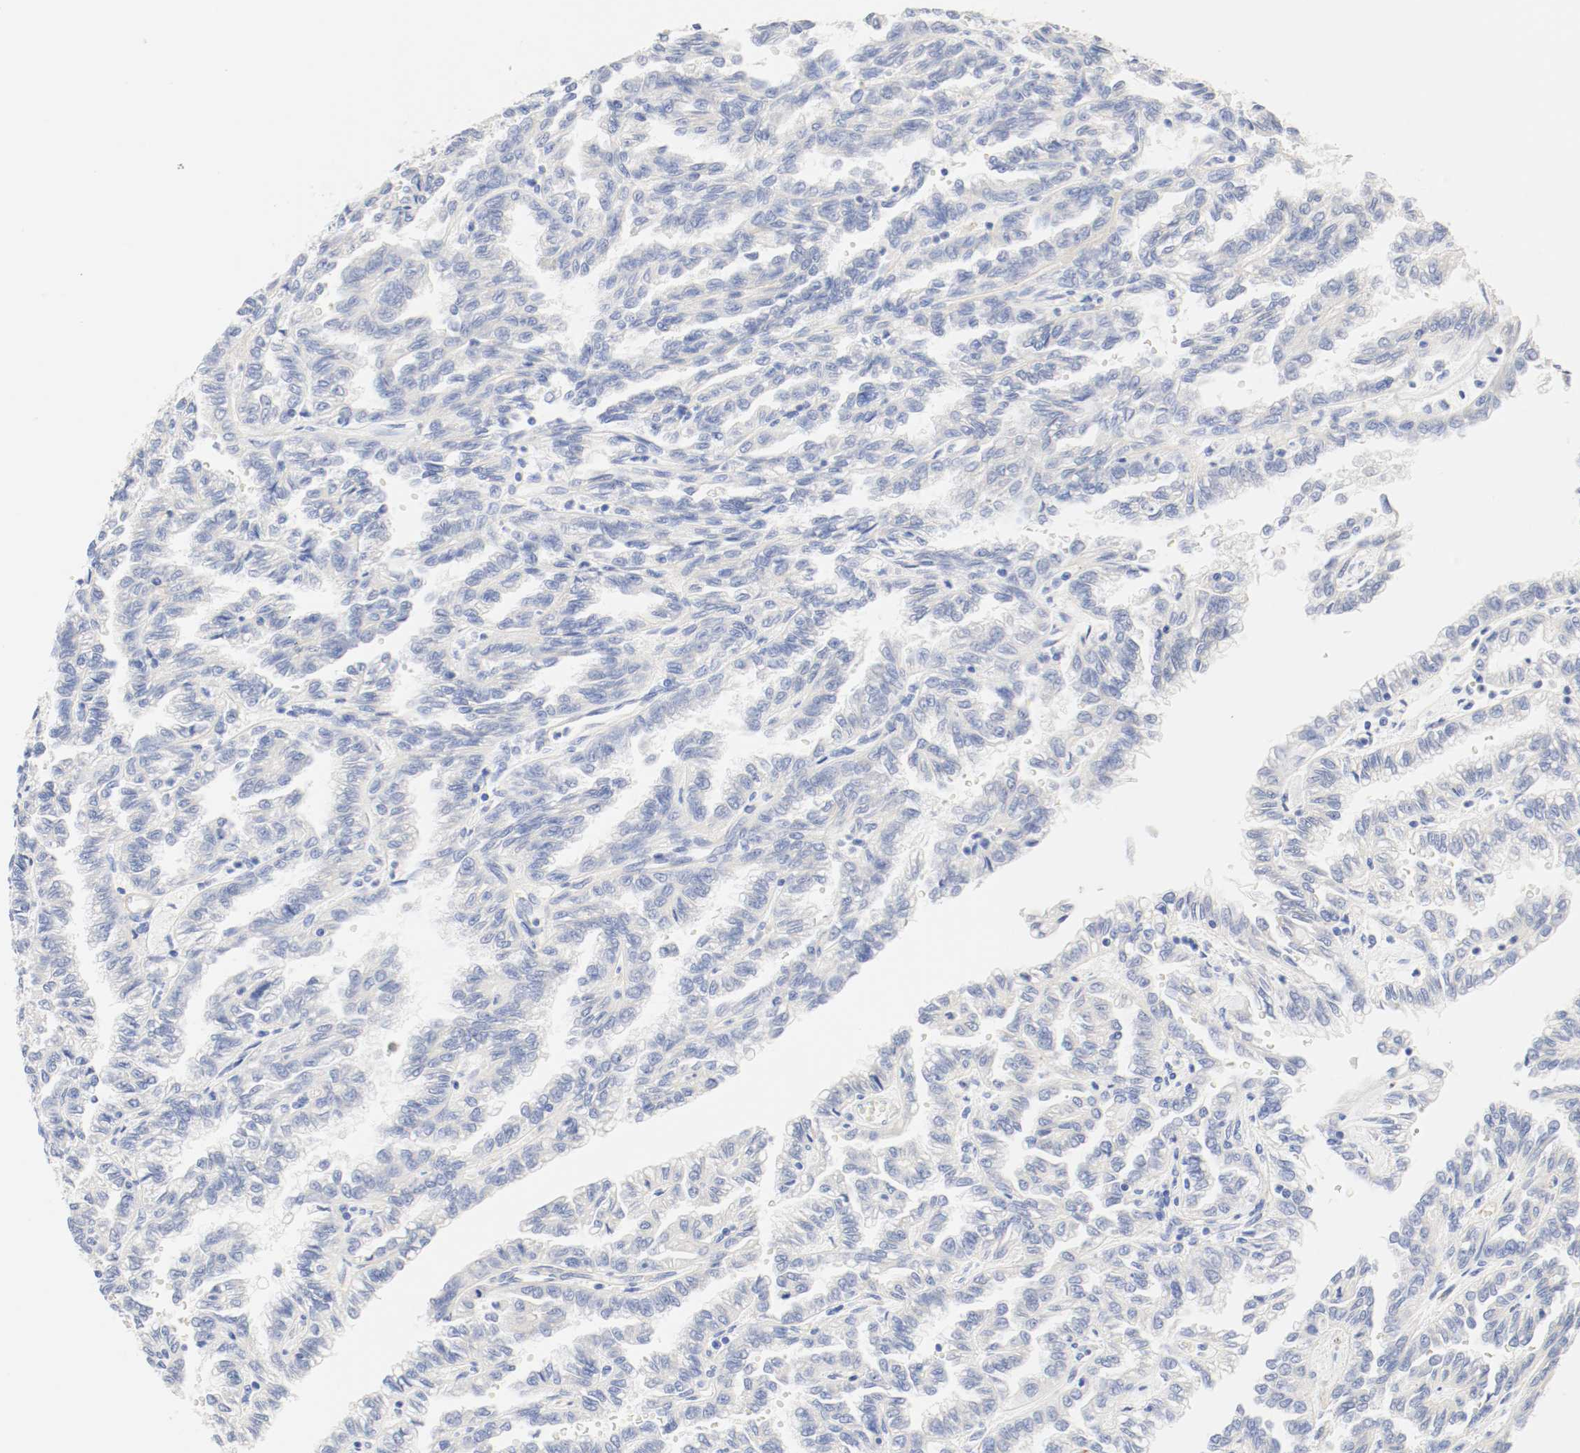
{"staining": {"intensity": "negative", "quantity": "none", "location": "none"}, "tissue": "renal cancer", "cell_type": "Tumor cells", "image_type": "cancer", "snomed": [{"axis": "morphology", "description": "Inflammation, NOS"}, {"axis": "morphology", "description": "Adenocarcinoma, NOS"}, {"axis": "topography", "description": "Kidney"}], "caption": "The immunohistochemistry image has no significant staining in tumor cells of renal cancer (adenocarcinoma) tissue. (DAB IHC visualized using brightfield microscopy, high magnification).", "gene": "GIT1", "patient": {"sex": "male", "age": 68}}